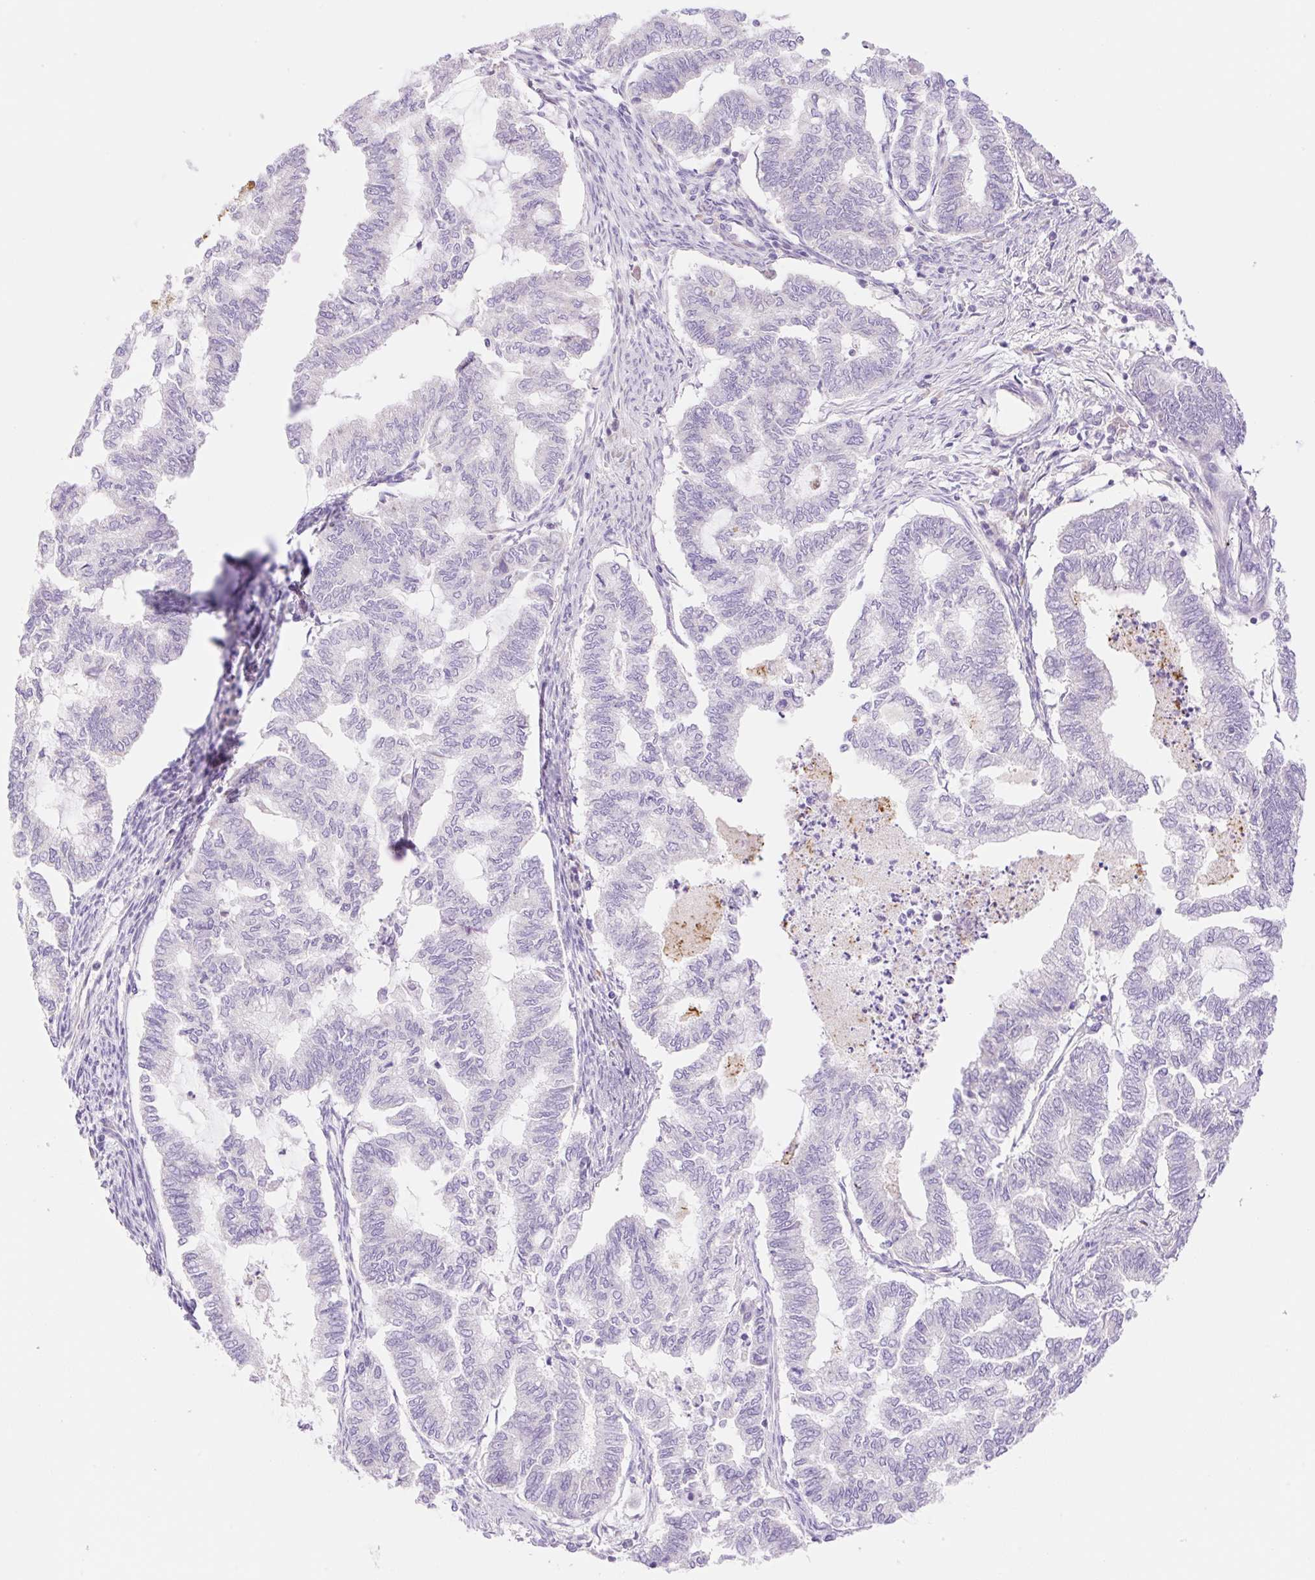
{"staining": {"intensity": "negative", "quantity": "none", "location": "none"}, "tissue": "endometrial cancer", "cell_type": "Tumor cells", "image_type": "cancer", "snomed": [{"axis": "morphology", "description": "Adenocarcinoma, NOS"}, {"axis": "topography", "description": "Endometrium"}], "caption": "The photomicrograph demonstrates no staining of tumor cells in endometrial adenocarcinoma. (Brightfield microscopy of DAB IHC at high magnification).", "gene": "DENND5A", "patient": {"sex": "female", "age": 79}}